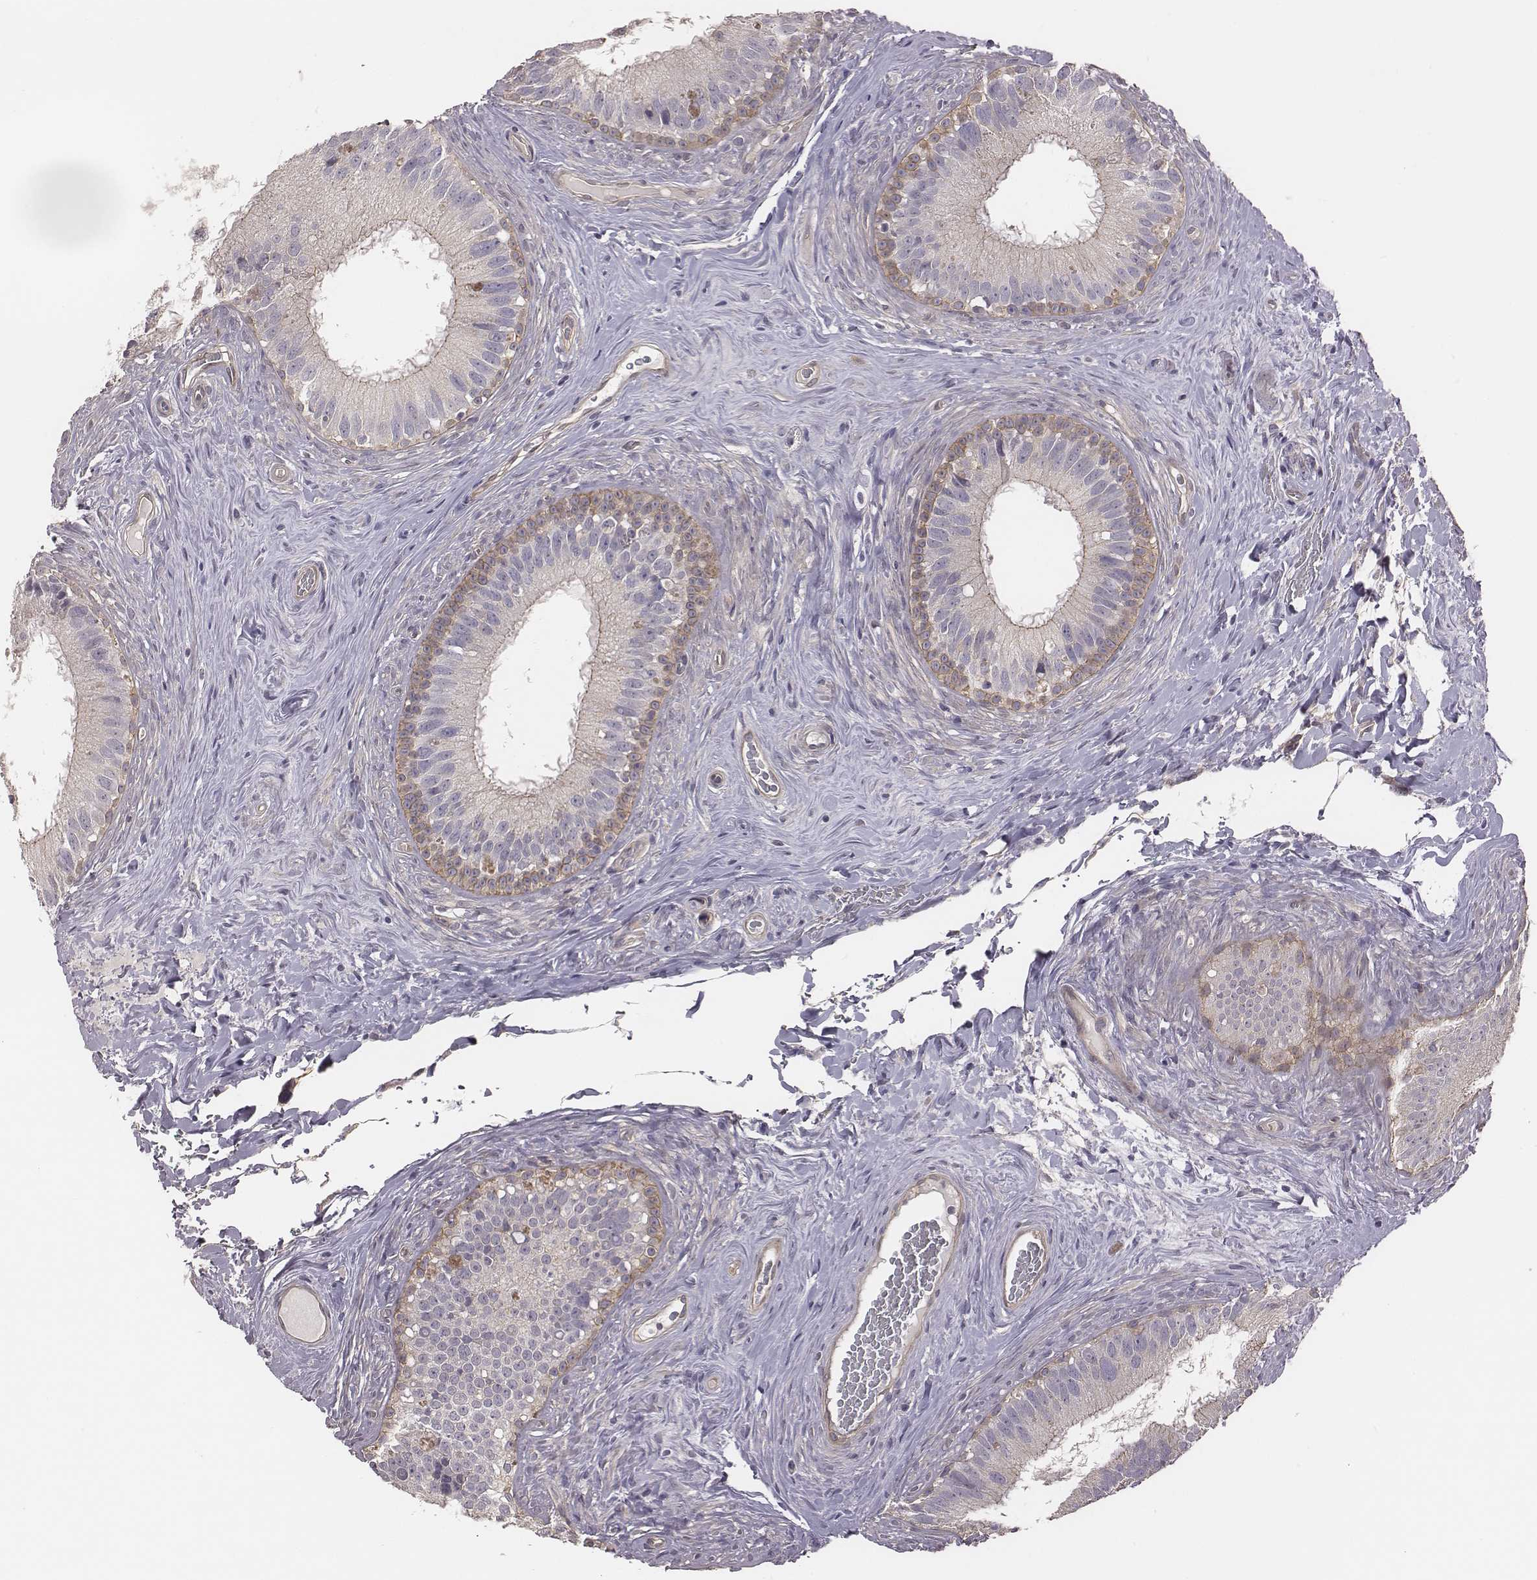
{"staining": {"intensity": "weak", "quantity": "<25%", "location": "cytoplasmic/membranous"}, "tissue": "epididymis", "cell_type": "Glandular cells", "image_type": "normal", "snomed": [{"axis": "morphology", "description": "Normal tissue, NOS"}, {"axis": "topography", "description": "Epididymis"}], "caption": "Glandular cells are negative for protein expression in normal human epididymis. (Brightfield microscopy of DAB (3,3'-diaminobenzidine) IHC at high magnification).", "gene": "SCARF1", "patient": {"sex": "male", "age": 59}}